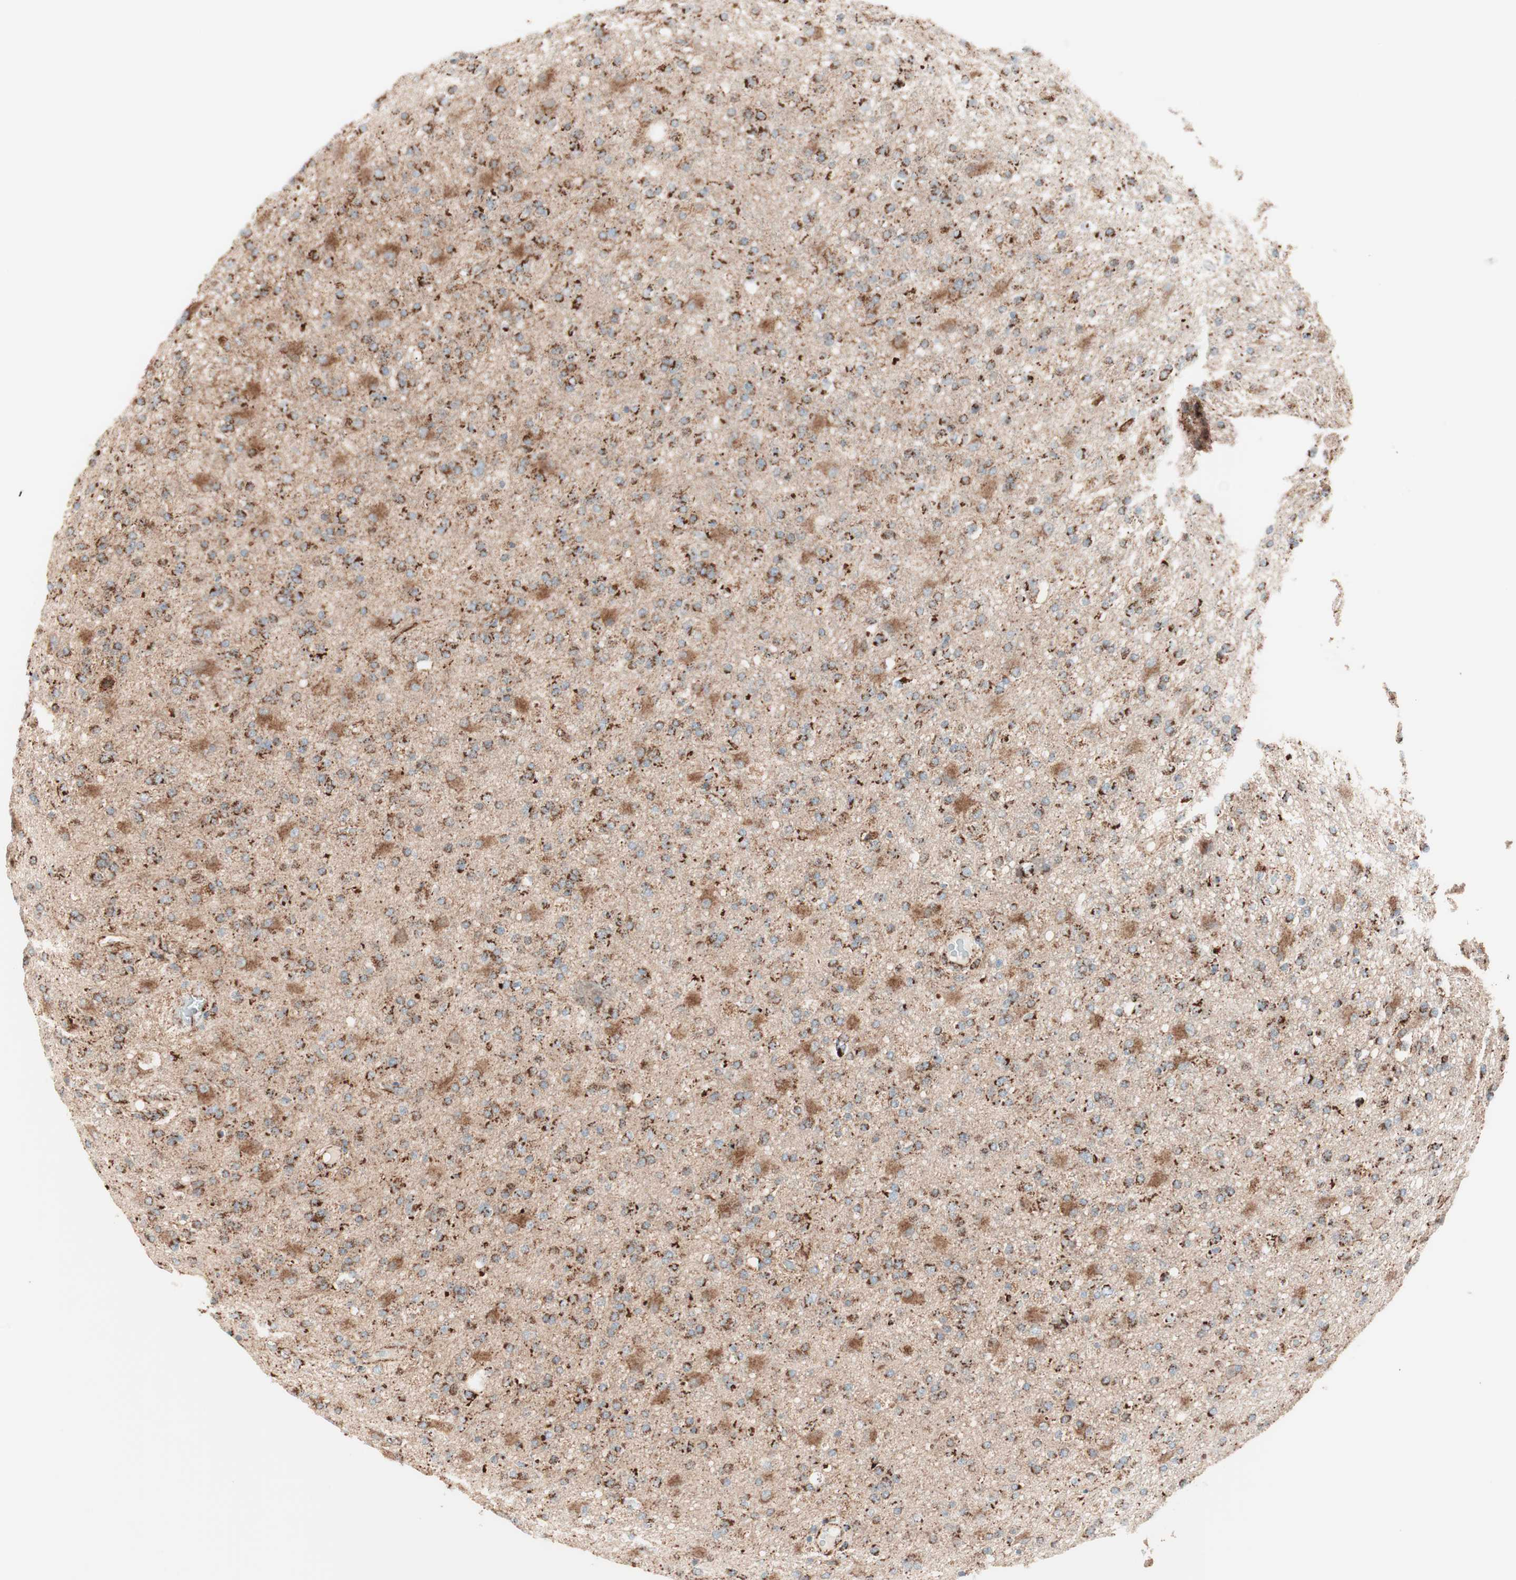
{"staining": {"intensity": "strong", "quantity": ">75%", "location": "cytoplasmic/membranous"}, "tissue": "glioma", "cell_type": "Tumor cells", "image_type": "cancer", "snomed": [{"axis": "morphology", "description": "Glioma, malignant, High grade"}, {"axis": "topography", "description": "Brain"}], "caption": "IHC (DAB (3,3'-diaminobenzidine)) staining of human glioma exhibits strong cytoplasmic/membranous protein staining in approximately >75% of tumor cells.", "gene": "TOMM22", "patient": {"sex": "male", "age": 33}}